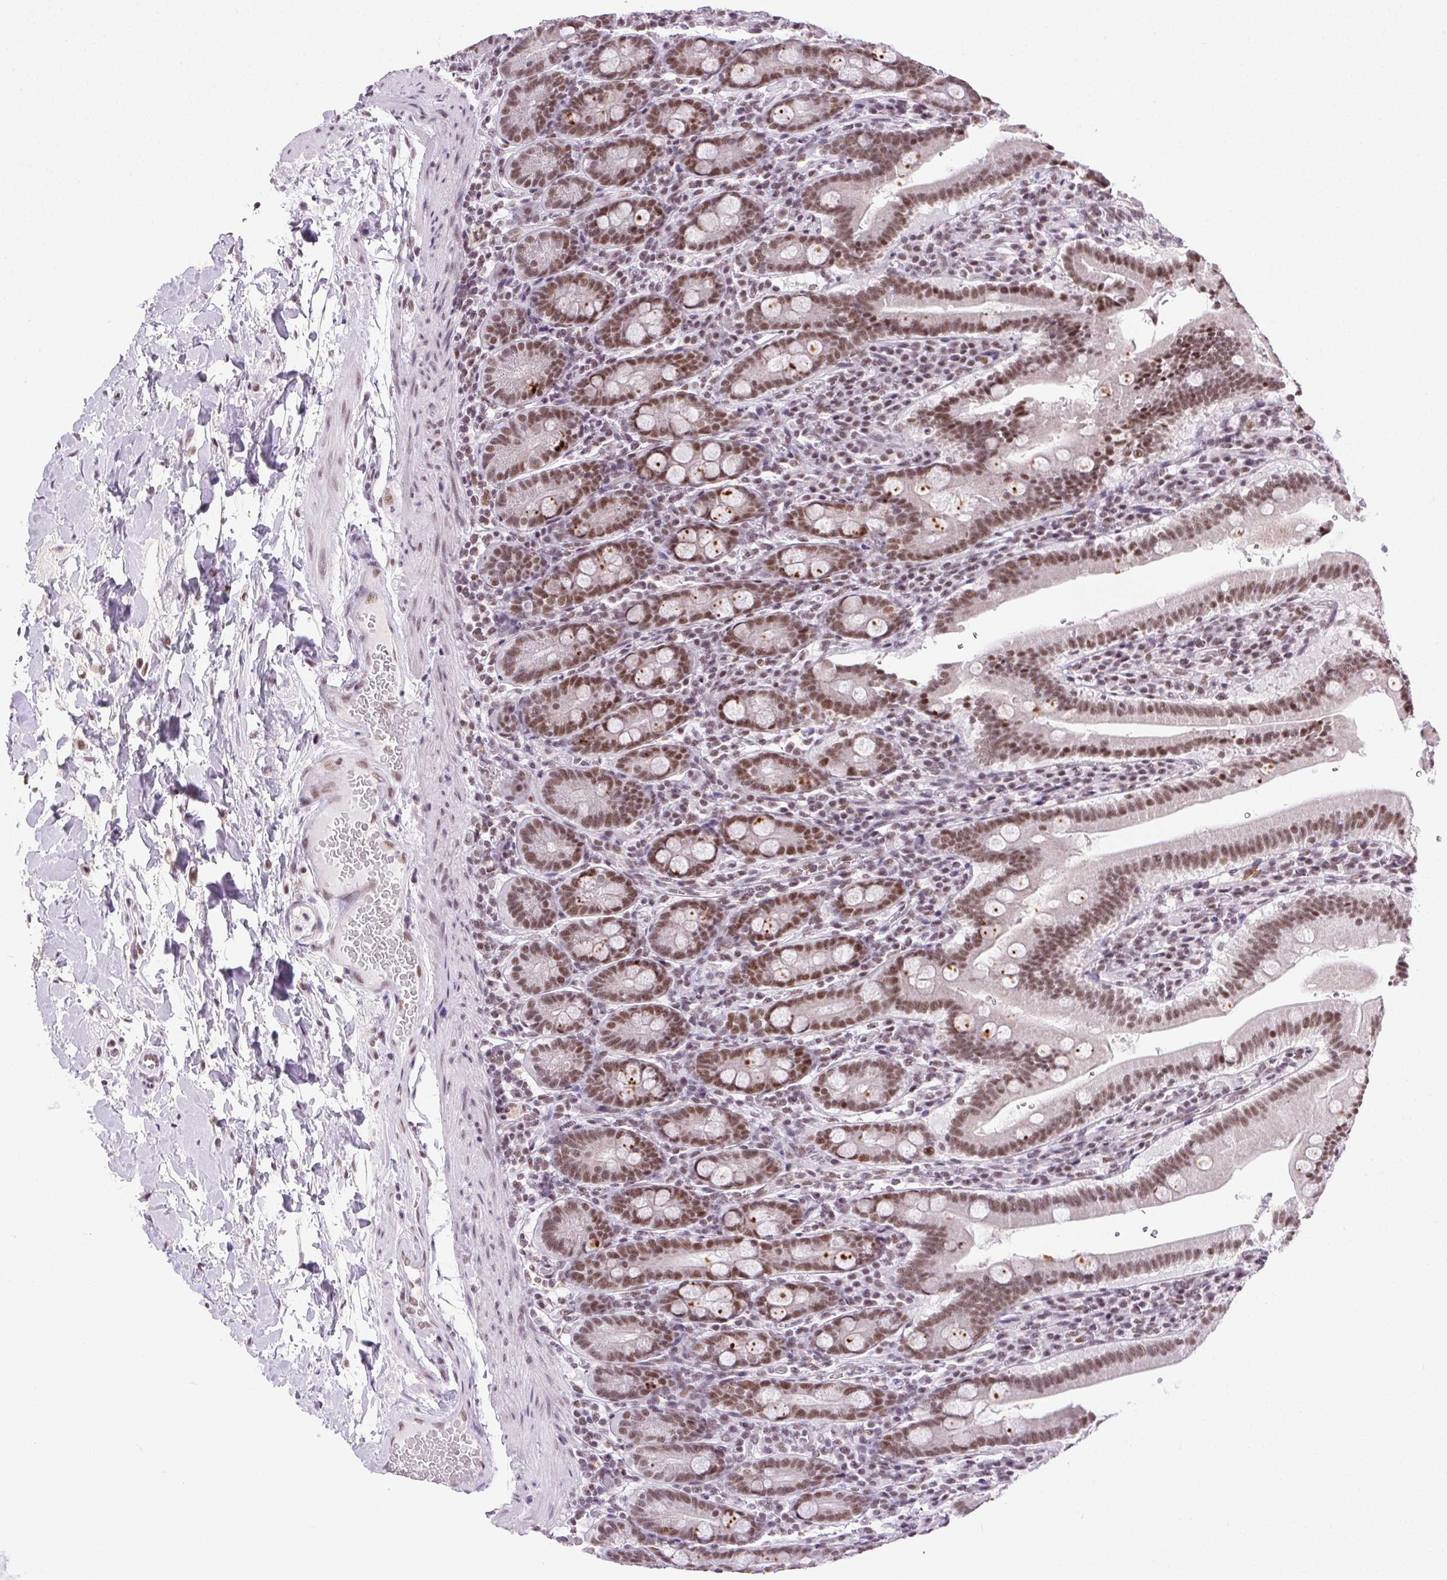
{"staining": {"intensity": "moderate", "quantity": ">75%", "location": "nuclear"}, "tissue": "small intestine", "cell_type": "Glandular cells", "image_type": "normal", "snomed": [{"axis": "morphology", "description": "Normal tissue, NOS"}, {"axis": "topography", "description": "Small intestine"}], "caption": "Immunohistochemistry of benign human small intestine displays medium levels of moderate nuclear expression in approximately >75% of glandular cells. The staining was performed using DAB (3,3'-diaminobenzidine), with brown indicating positive protein expression. Nuclei are stained blue with hematoxylin.", "gene": "TRA2B", "patient": {"sex": "male", "age": 26}}